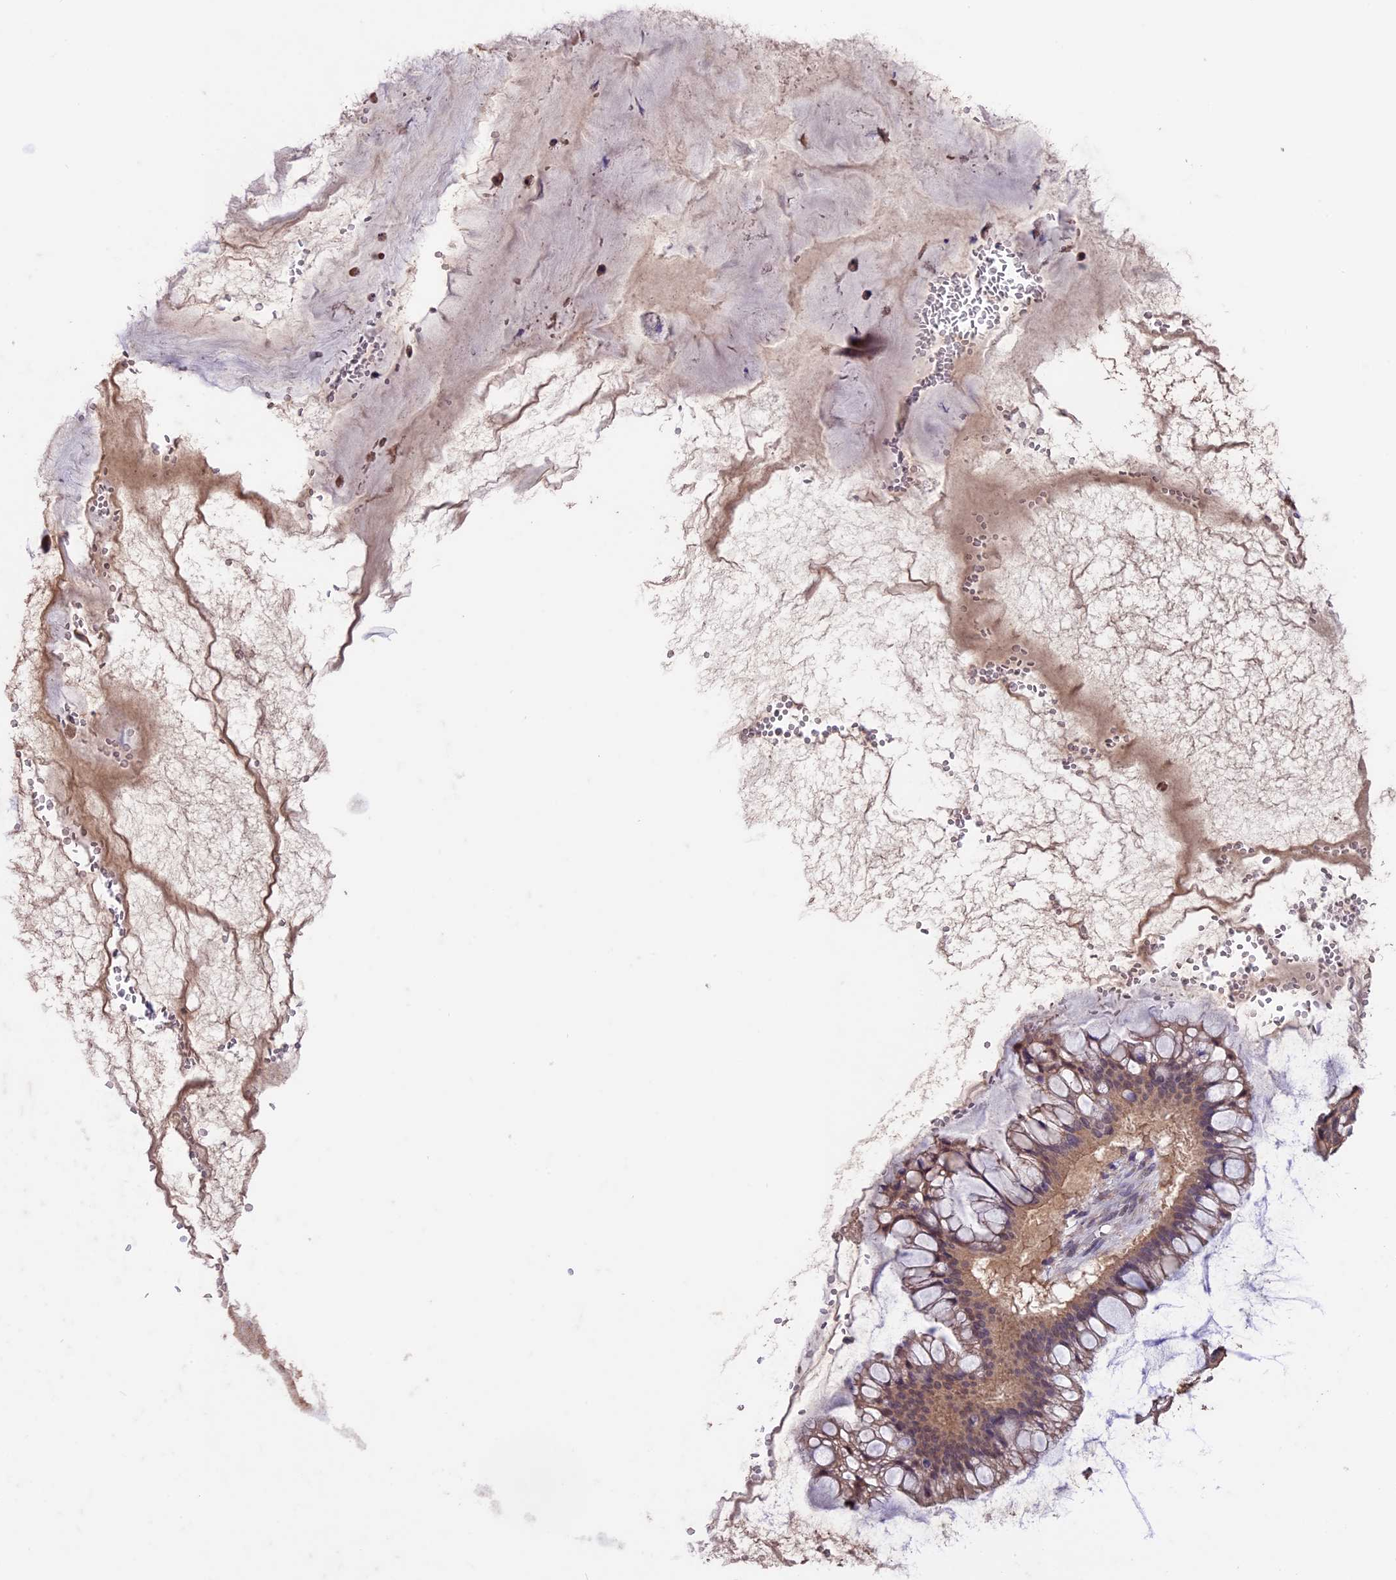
{"staining": {"intensity": "weak", "quantity": ">75%", "location": "cytoplasmic/membranous"}, "tissue": "ovarian cancer", "cell_type": "Tumor cells", "image_type": "cancer", "snomed": [{"axis": "morphology", "description": "Cystadenocarcinoma, mucinous, NOS"}, {"axis": "topography", "description": "Ovary"}], "caption": "Immunohistochemical staining of human ovarian mucinous cystadenocarcinoma displays low levels of weak cytoplasmic/membranous expression in approximately >75% of tumor cells. (DAB IHC, brown staining for protein, blue staining for nuclei).", "gene": "DIS3L", "patient": {"sex": "female", "age": 73}}